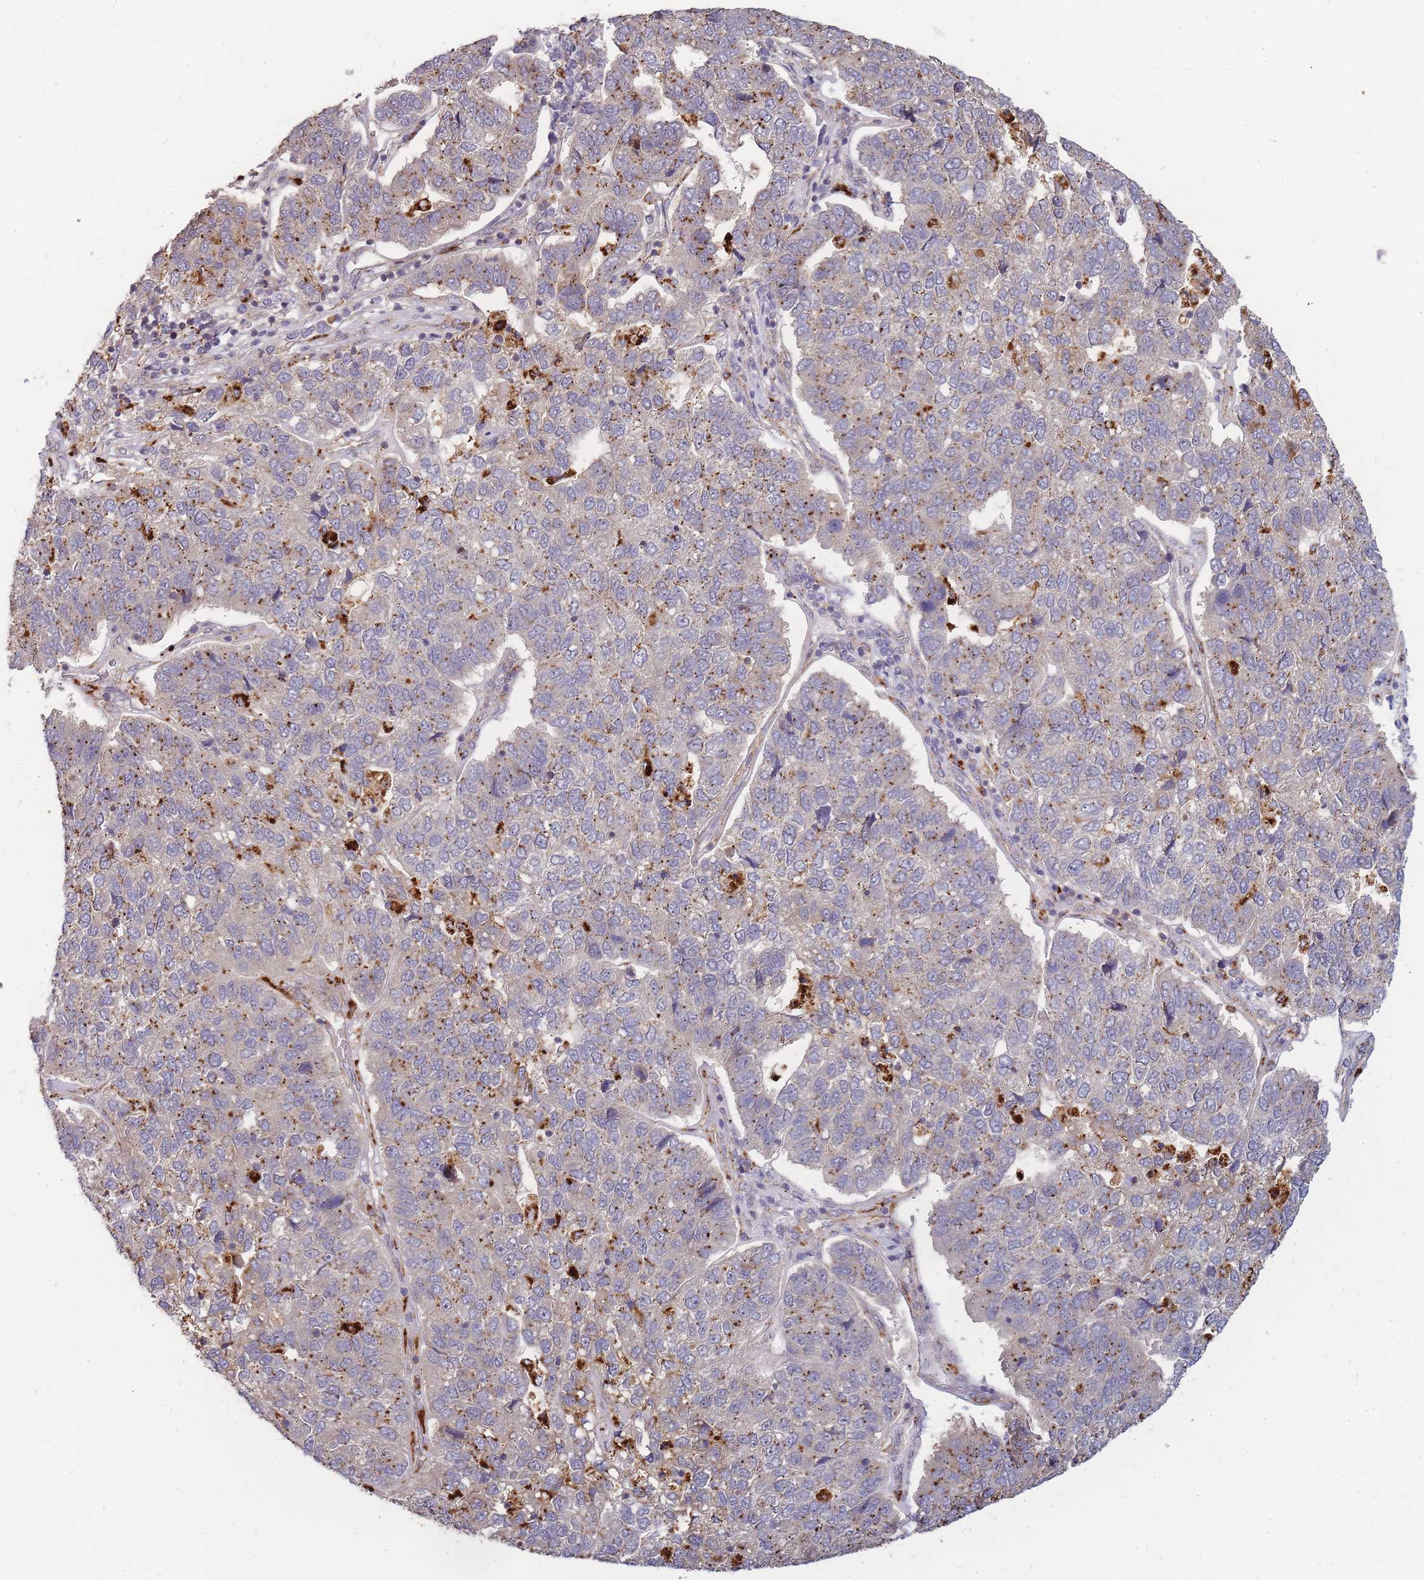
{"staining": {"intensity": "weak", "quantity": "<25%", "location": "cytoplasmic/membranous"}, "tissue": "pancreatic cancer", "cell_type": "Tumor cells", "image_type": "cancer", "snomed": [{"axis": "morphology", "description": "Adenocarcinoma, NOS"}, {"axis": "topography", "description": "Pancreas"}], "caption": "DAB immunohistochemical staining of human pancreatic adenocarcinoma displays no significant positivity in tumor cells.", "gene": "ATG5", "patient": {"sex": "female", "age": 61}}